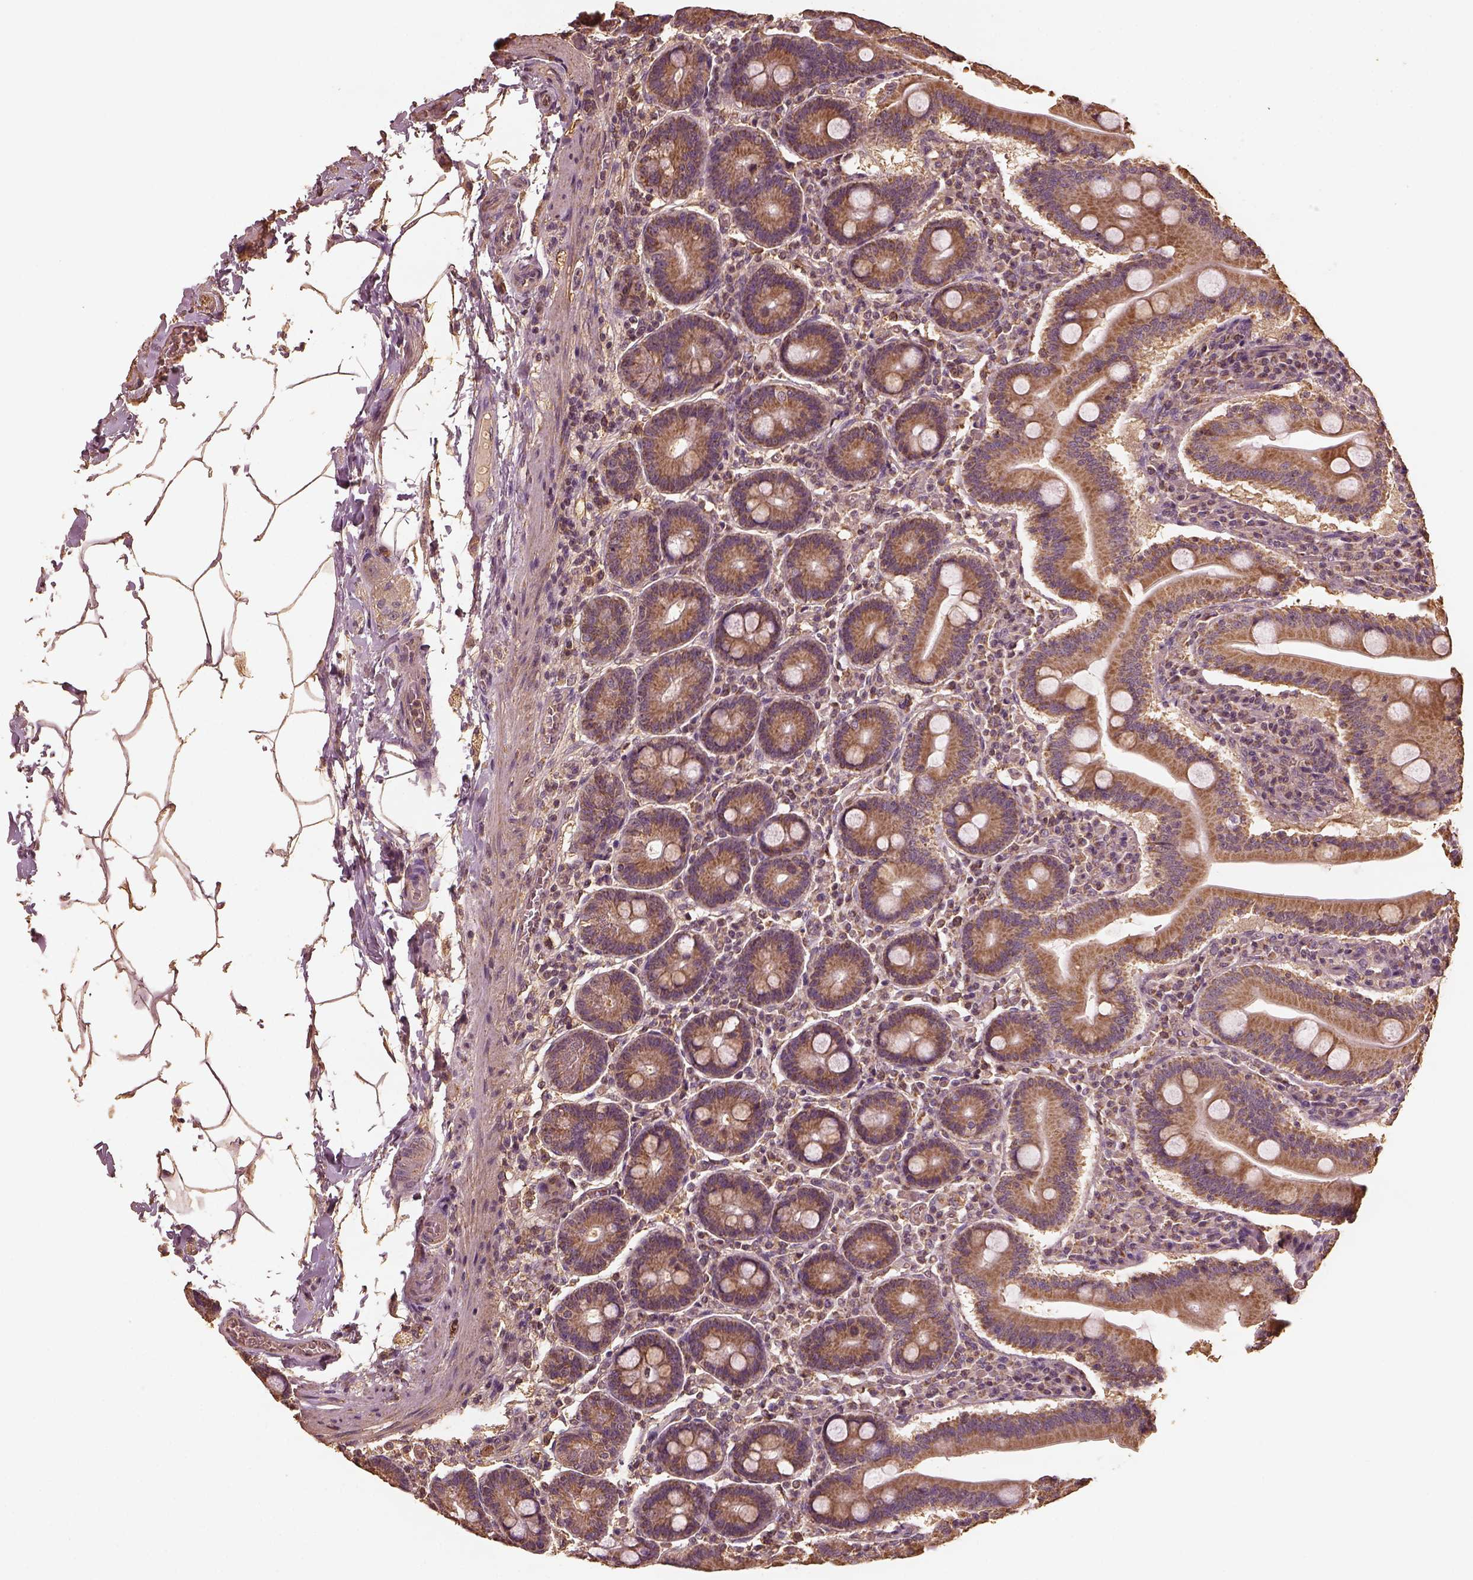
{"staining": {"intensity": "moderate", "quantity": ">75%", "location": "cytoplasmic/membranous"}, "tissue": "small intestine", "cell_type": "Glandular cells", "image_type": "normal", "snomed": [{"axis": "morphology", "description": "Normal tissue, NOS"}, {"axis": "topography", "description": "Small intestine"}], "caption": "A micrograph of human small intestine stained for a protein reveals moderate cytoplasmic/membranous brown staining in glandular cells.", "gene": "PTGES2", "patient": {"sex": "male", "age": 37}}